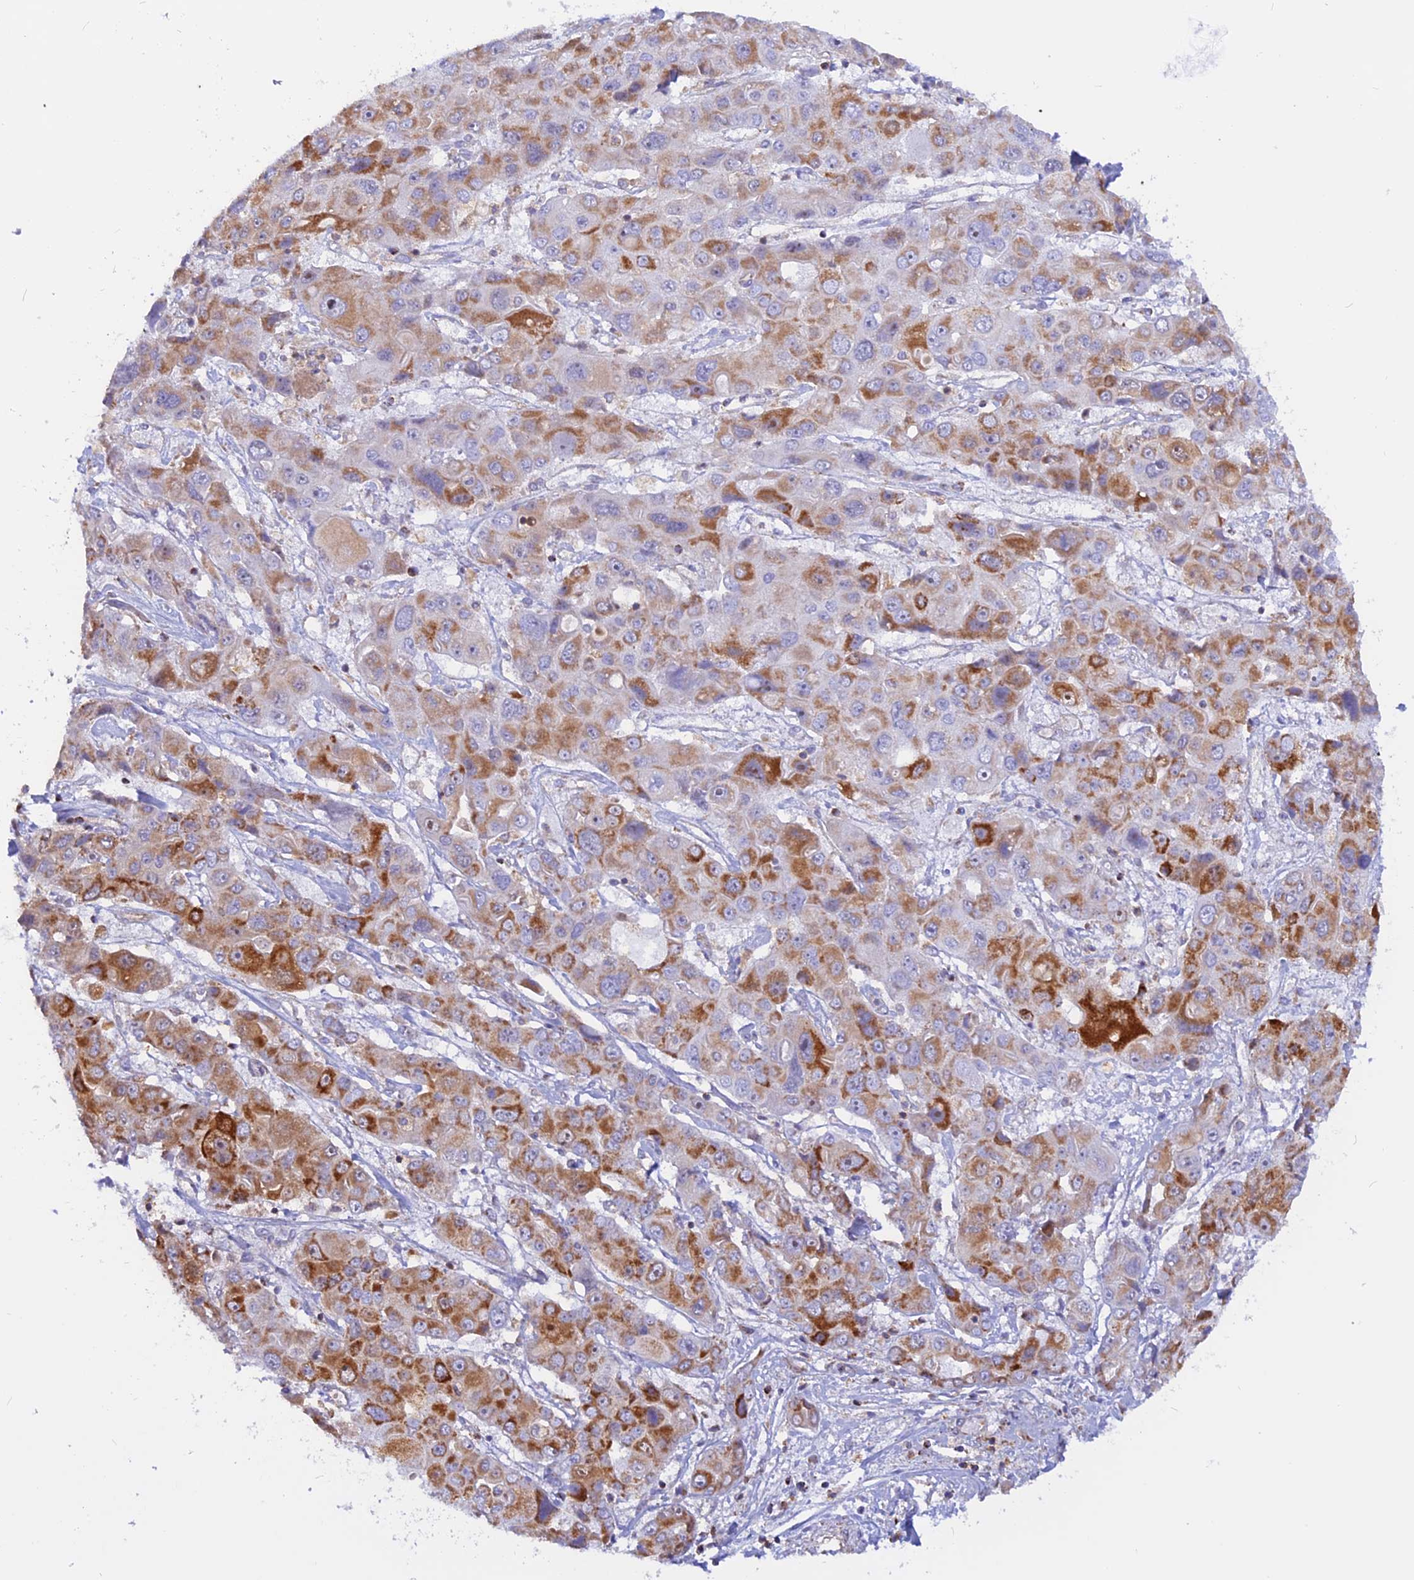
{"staining": {"intensity": "moderate", "quantity": ">75%", "location": "cytoplasmic/membranous"}, "tissue": "liver cancer", "cell_type": "Tumor cells", "image_type": "cancer", "snomed": [{"axis": "morphology", "description": "Cholangiocarcinoma"}, {"axis": "topography", "description": "Liver"}], "caption": "Liver cholangiocarcinoma stained with a brown dye displays moderate cytoplasmic/membranous positive expression in about >75% of tumor cells.", "gene": "GCDH", "patient": {"sex": "male", "age": 67}}